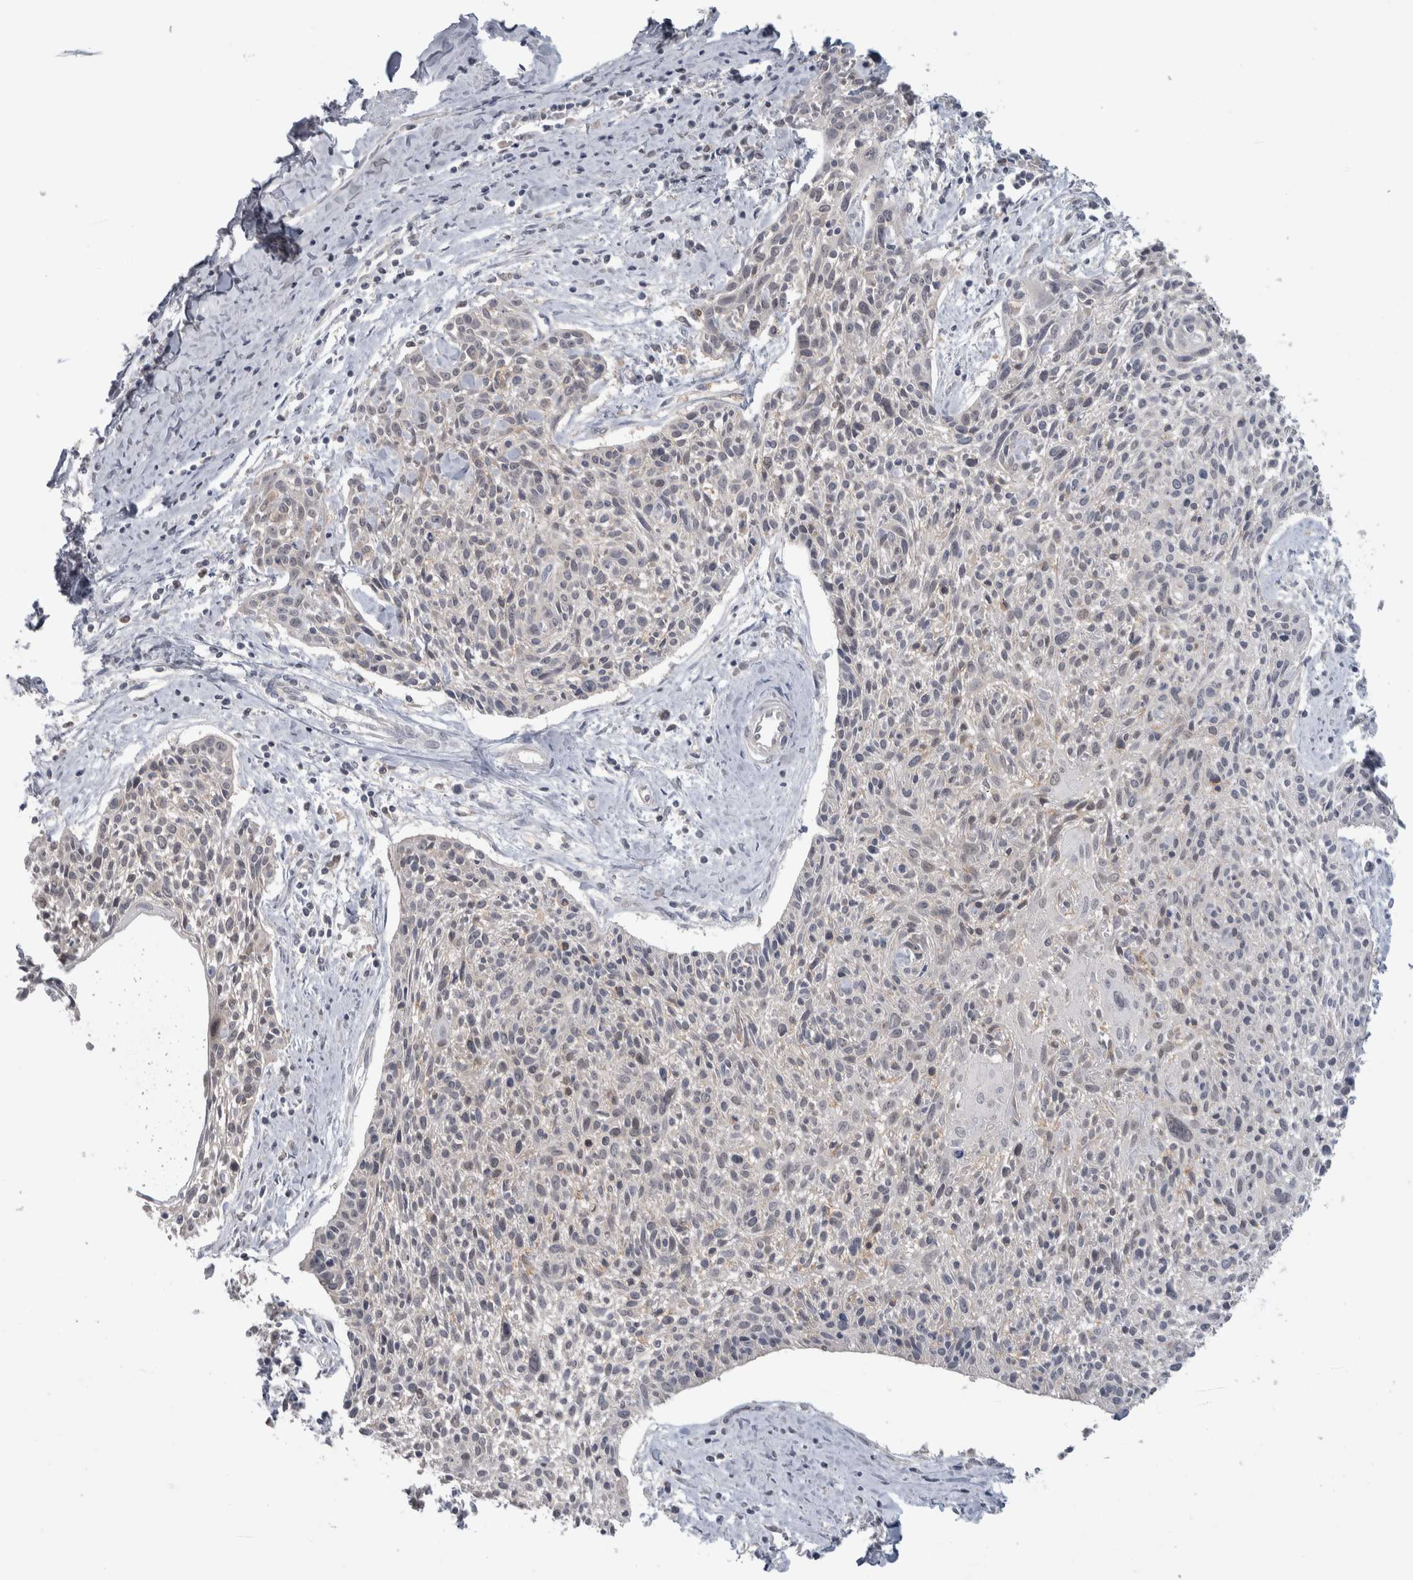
{"staining": {"intensity": "negative", "quantity": "none", "location": "none"}, "tissue": "cervical cancer", "cell_type": "Tumor cells", "image_type": "cancer", "snomed": [{"axis": "morphology", "description": "Squamous cell carcinoma, NOS"}, {"axis": "topography", "description": "Cervix"}], "caption": "A histopathology image of squamous cell carcinoma (cervical) stained for a protein demonstrates no brown staining in tumor cells.", "gene": "HTATIP2", "patient": {"sex": "female", "age": 51}}